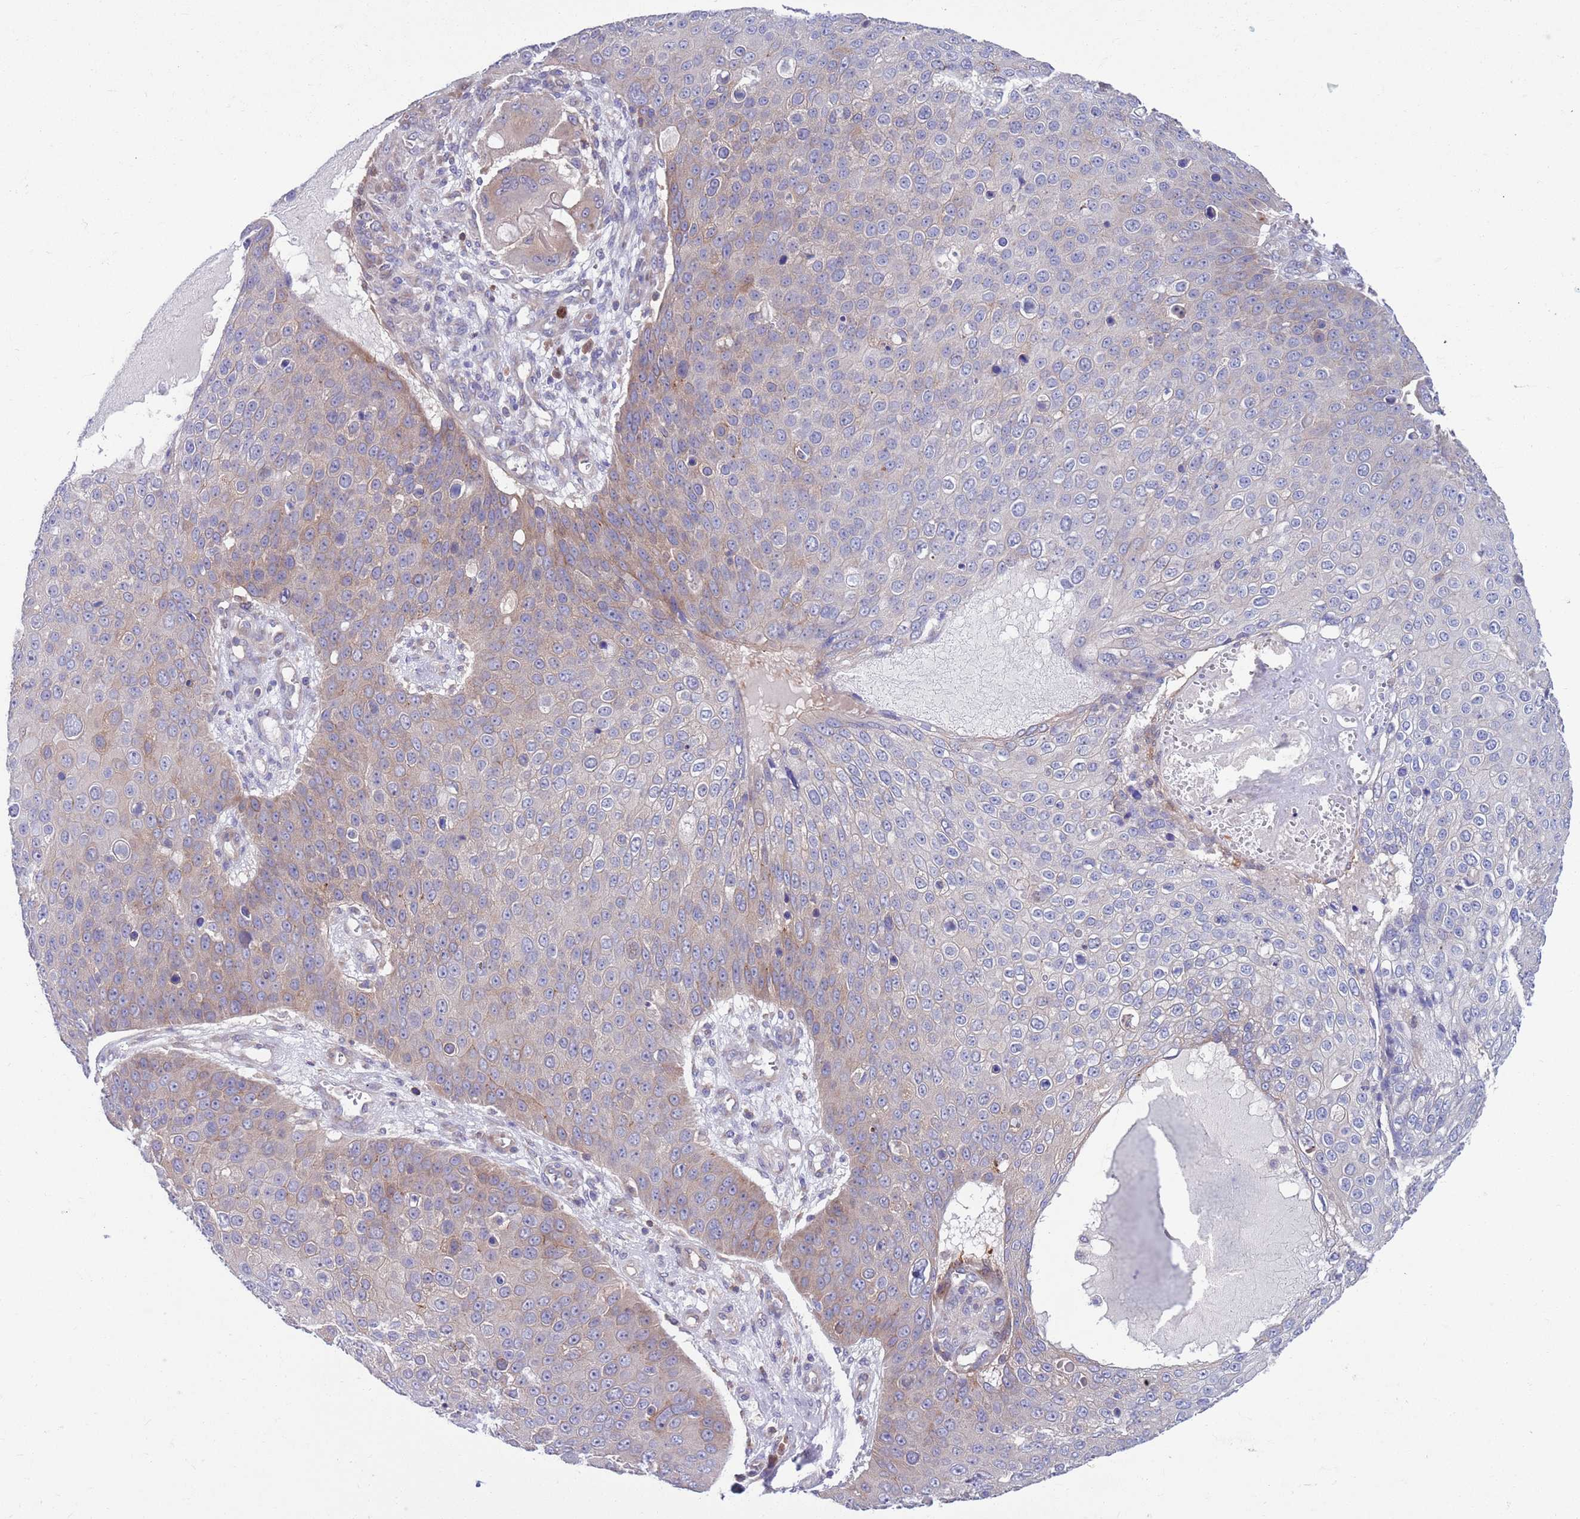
{"staining": {"intensity": "weak", "quantity": "<25%", "location": "cytoplasmic/membranous"}, "tissue": "skin cancer", "cell_type": "Tumor cells", "image_type": "cancer", "snomed": [{"axis": "morphology", "description": "Squamous cell carcinoma, NOS"}, {"axis": "topography", "description": "Skin"}], "caption": "Image shows no protein expression in tumor cells of skin cancer tissue. (DAB IHC, high magnification).", "gene": "KLHL29", "patient": {"sex": "male", "age": 71}}